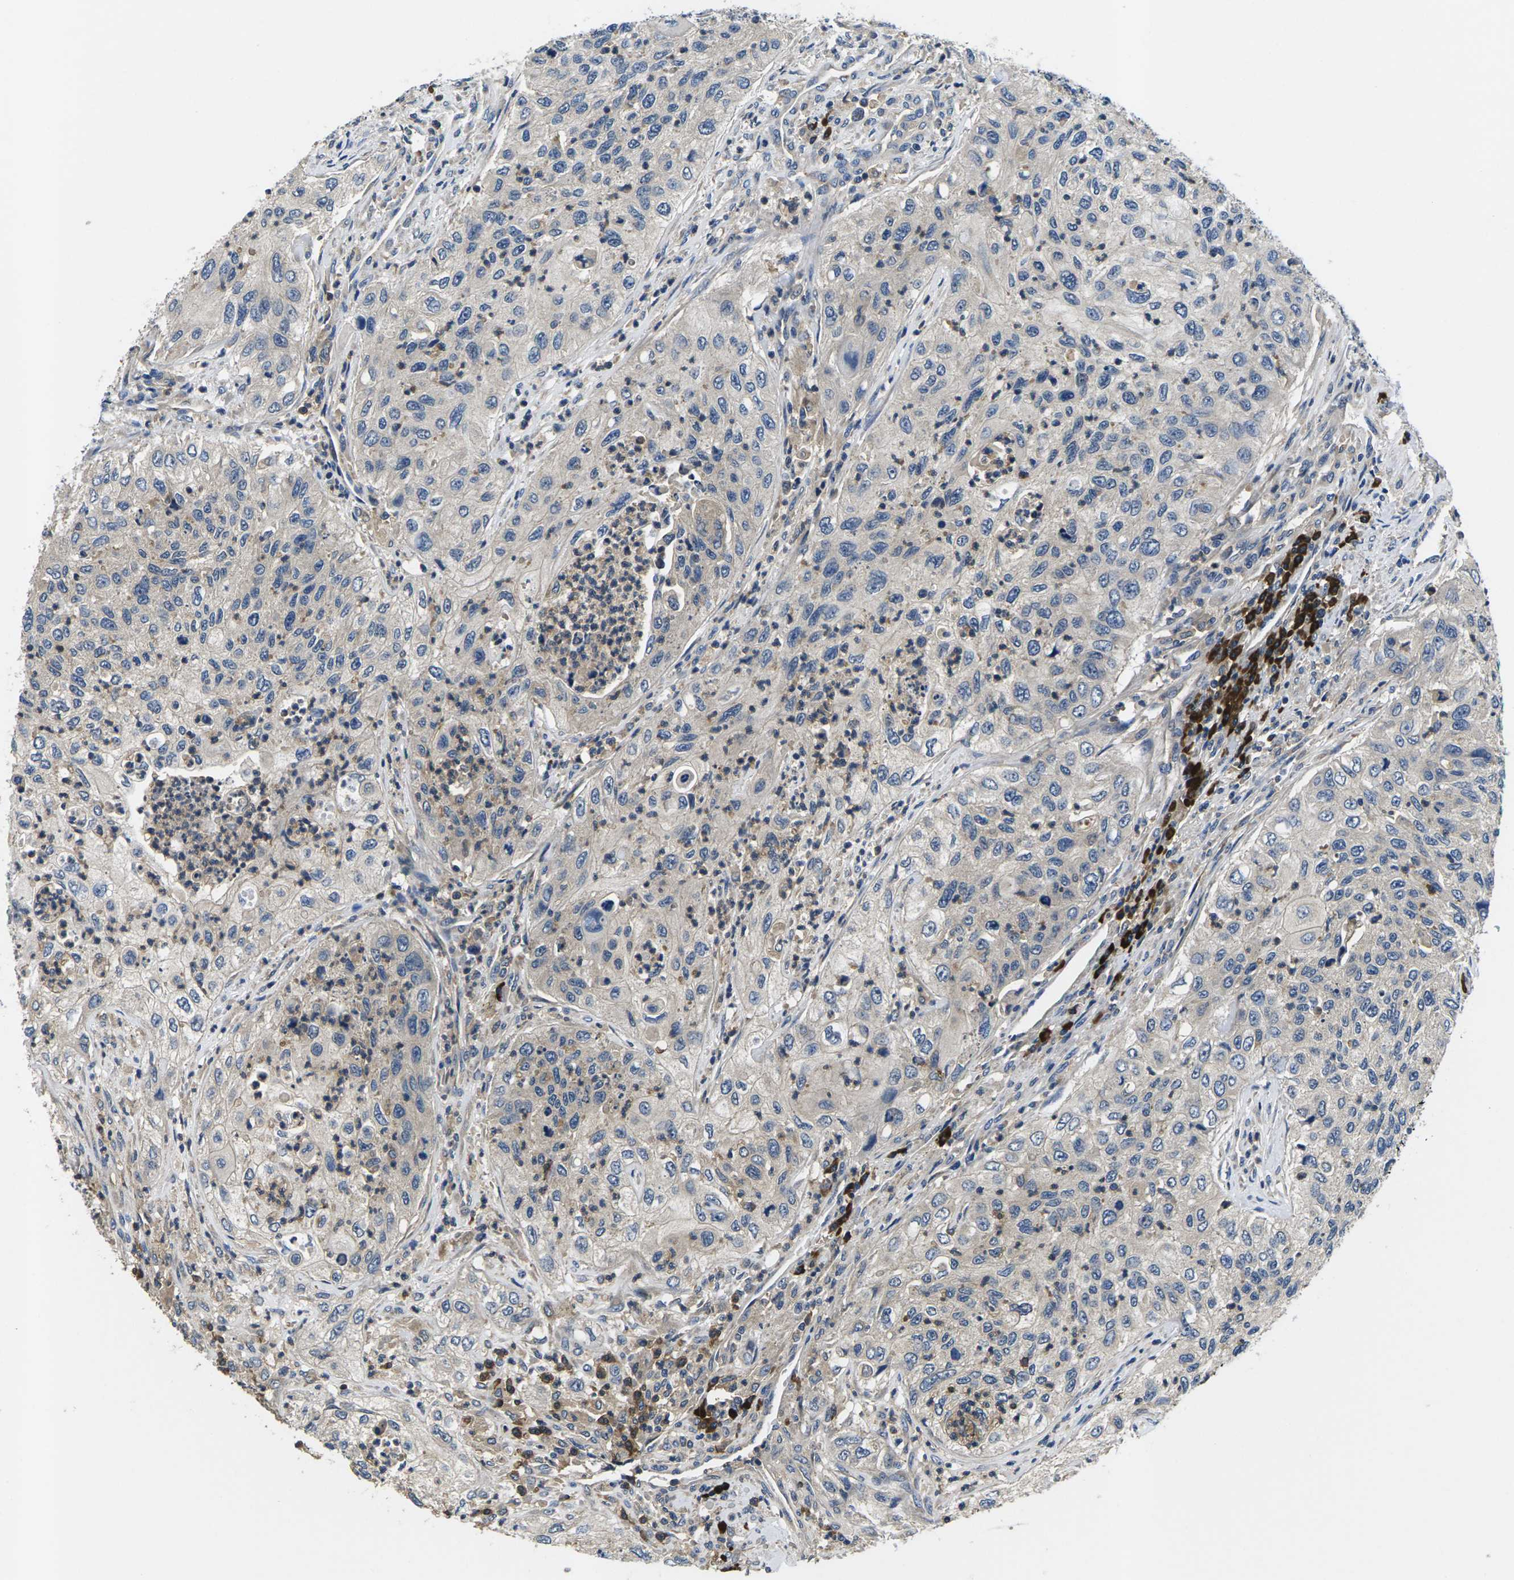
{"staining": {"intensity": "negative", "quantity": "none", "location": "none"}, "tissue": "urothelial cancer", "cell_type": "Tumor cells", "image_type": "cancer", "snomed": [{"axis": "morphology", "description": "Urothelial carcinoma, High grade"}, {"axis": "topography", "description": "Urinary bladder"}], "caption": "Immunohistochemistry (IHC) micrograph of neoplastic tissue: human urothelial carcinoma (high-grade) stained with DAB displays no significant protein positivity in tumor cells. (Immunohistochemistry (IHC), brightfield microscopy, high magnification).", "gene": "PLCE1", "patient": {"sex": "female", "age": 60}}